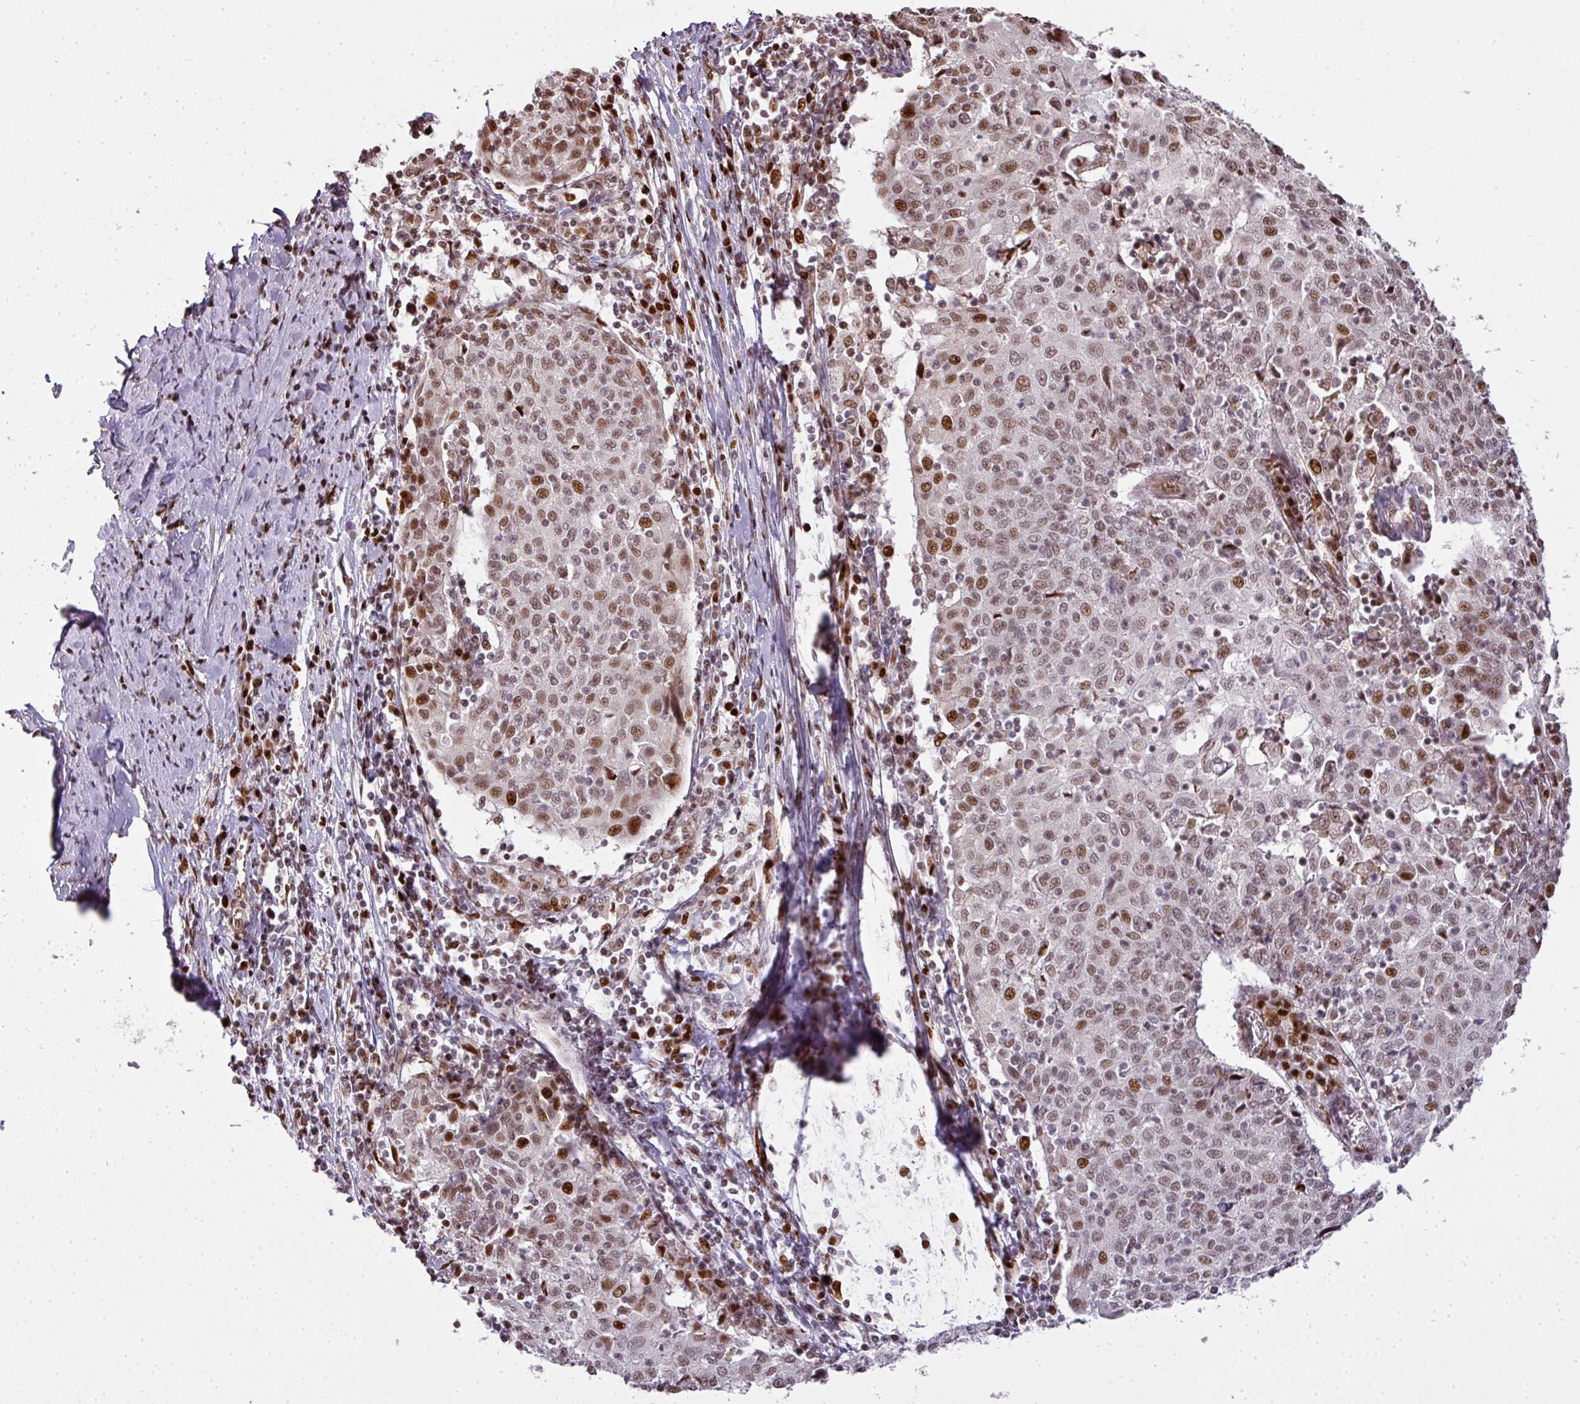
{"staining": {"intensity": "moderate", "quantity": ">75%", "location": "nuclear"}, "tissue": "cervical cancer", "cell_type": "Tumor cells", "image_type": "cancer", "snomed": [{"axis": "morphology", "description": "Squamous cell carcinoma, NOS"}, {"axis": "topography", "description": "Cervix"}], "caption": "Immunohistochemistry image of neoplastic tissue: cervical cancer (squamous cell carcinoma) stained using immunohistochemistry (IHC) demonstrates medium levels of moderate protein expression localized specifically in the nuclear of tumor cells, appearing as a nuclear brown color.", "gene": "MYSM1", "patient": {"sex": "female", "age": 52}}